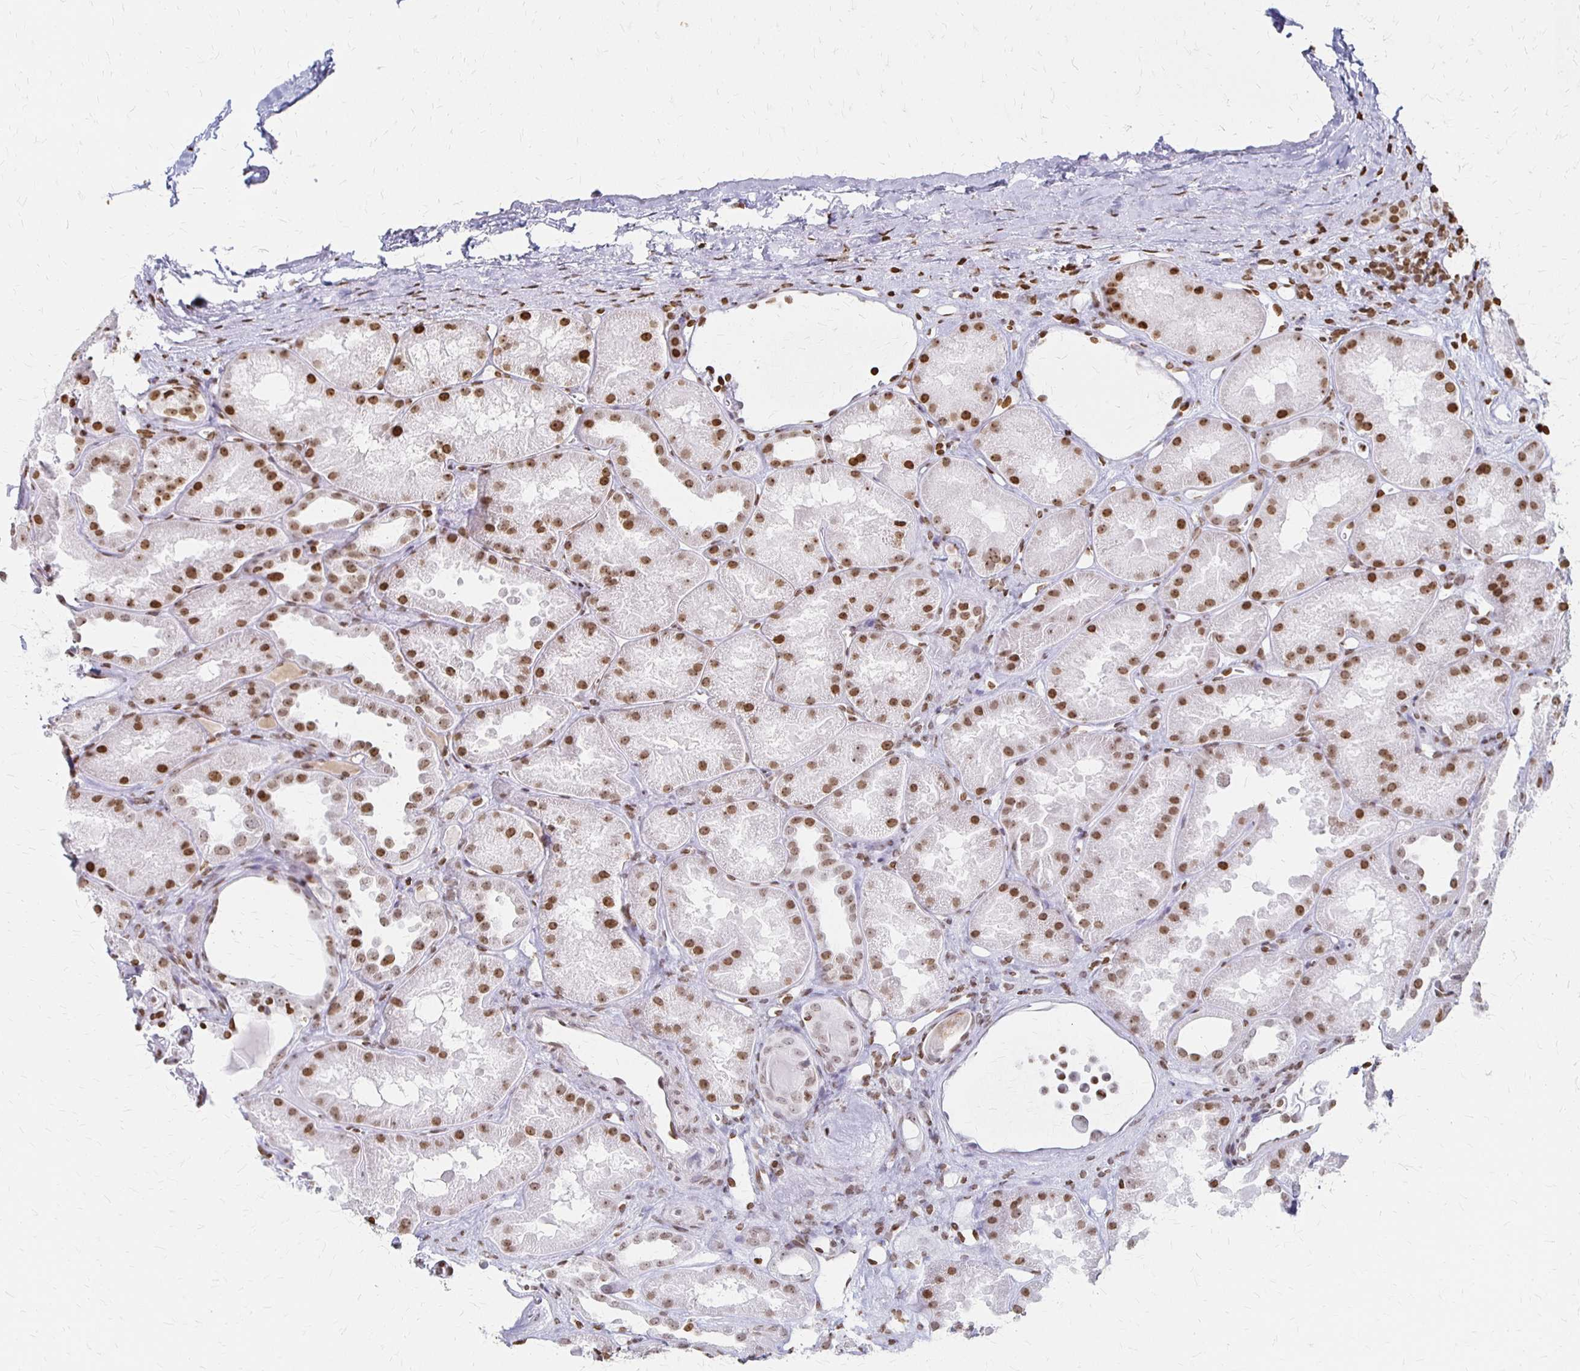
{"staining": {"intensity": "moderate", "quantity": "25%-75%", "location": "nuclear"}, "tissue": "kidney", "cell_type": "Cells in glomeruli", "image_type": "normal", "snomed": [{"axis": "morphology", "description": "Normal tissue, NOS"}, {"axis": "topography", "description": "Kidney"}], "caption": "Human kidney stained for a protein (brown) displays moderate nuclear positive expression in about 25%-75% of cells in glomeruli.", "gene": "ZNF280C", "patient": {"sex": "male", "age": 61}}